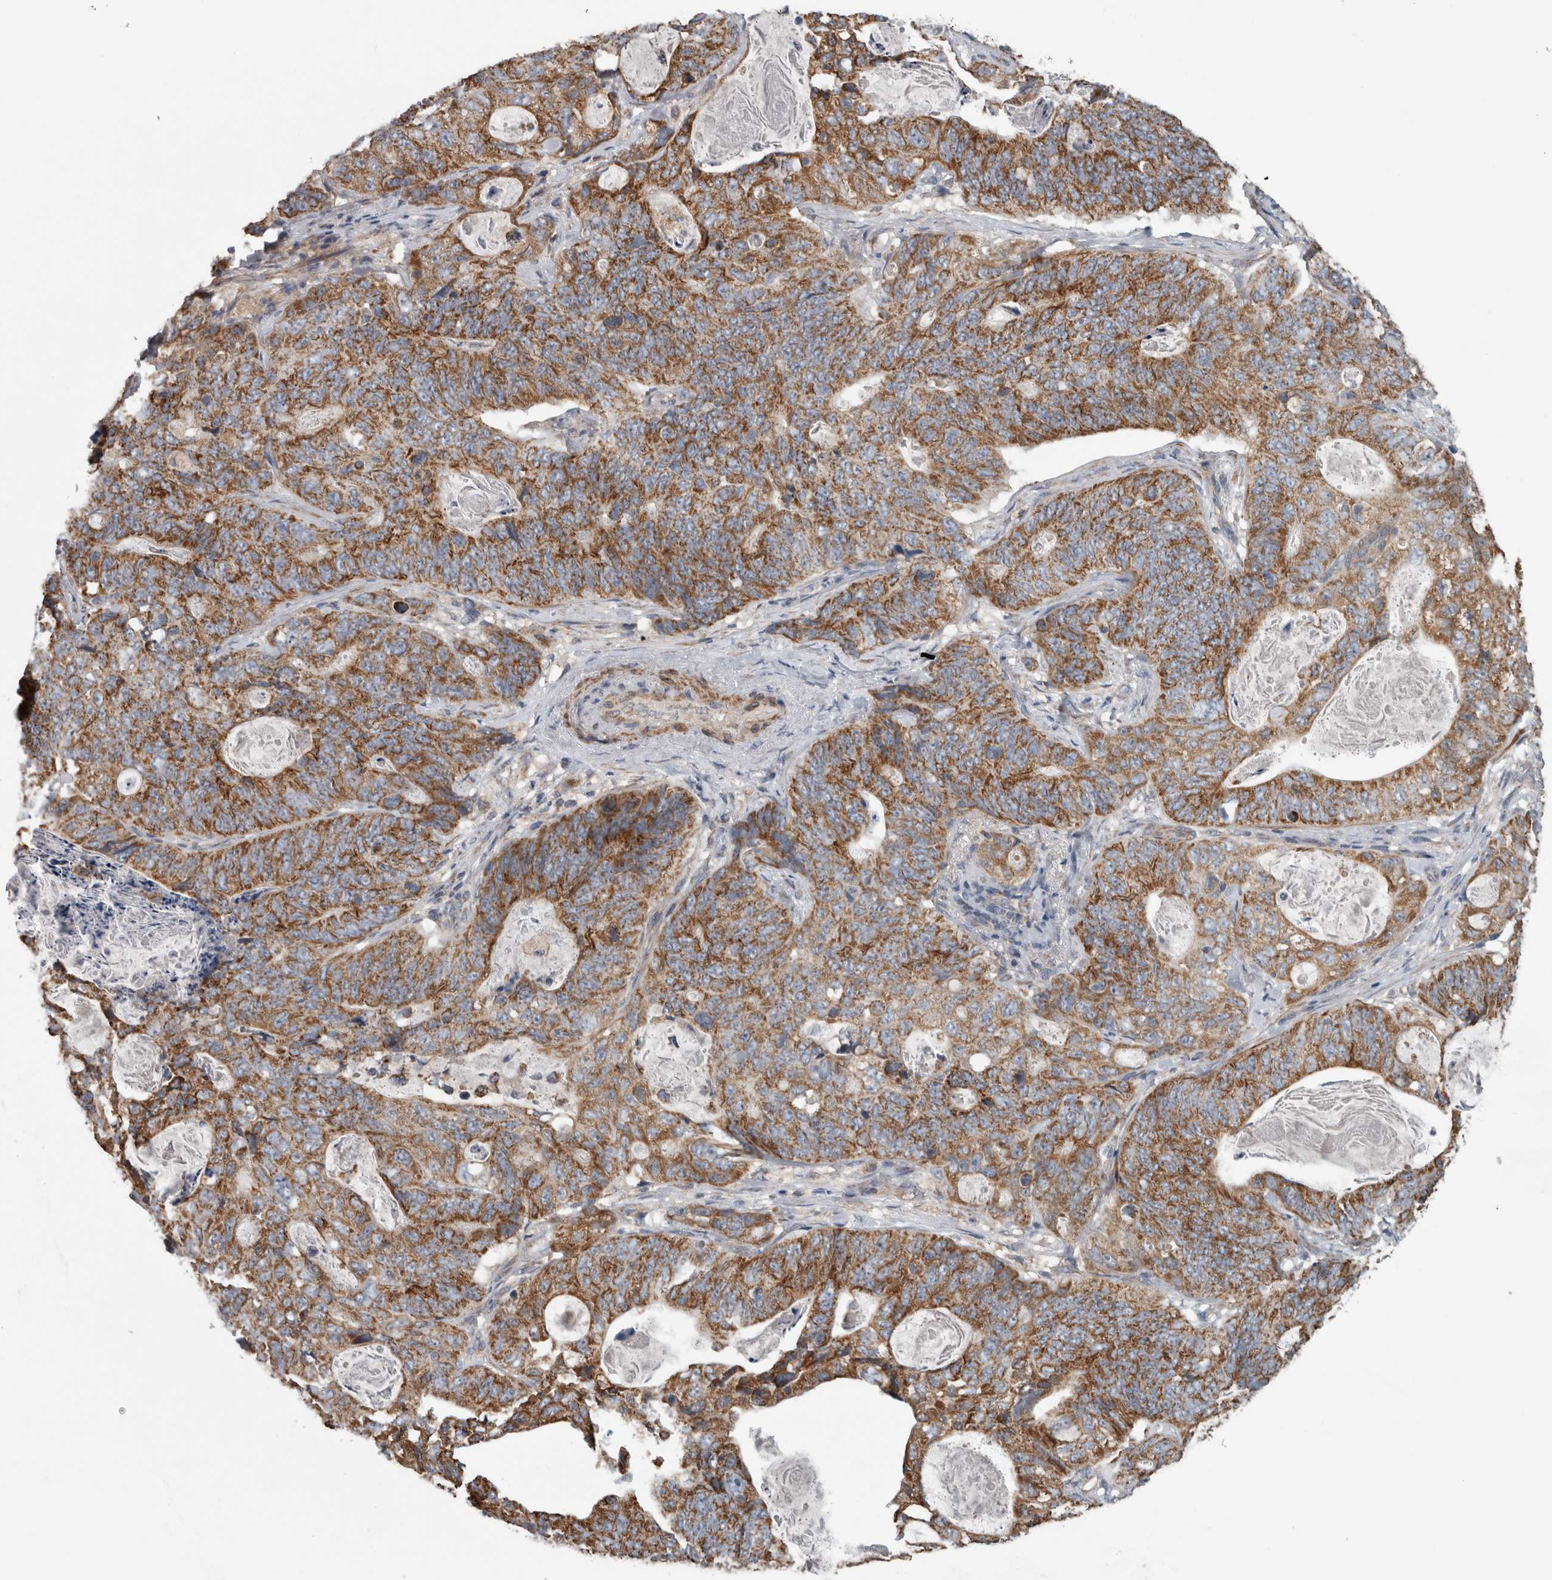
{"staining": {"intensity": "strong", "quantity": ">75%", "location": "cytoplasmic/membranous"}, "tissue": "stomach cancer", "cell_type": "Tumor cells", "image_type": "cancer", "snomed": [{"axis": "morphology", "description": "Normal tissue, NOS"}, {"axis": "morphology", "description": "Adenocarcinoma, NOS"}, {"axis": "topography", "description": "Stomach"}], "caption": "Protein expression analysis of human adenocarcinoma (stomach) reveals strong cytoplasmic/membranous positivity in about >75% of tumor cells.", "gene": "ARMC1", "patient": {"sex": "female", "age": 89}}